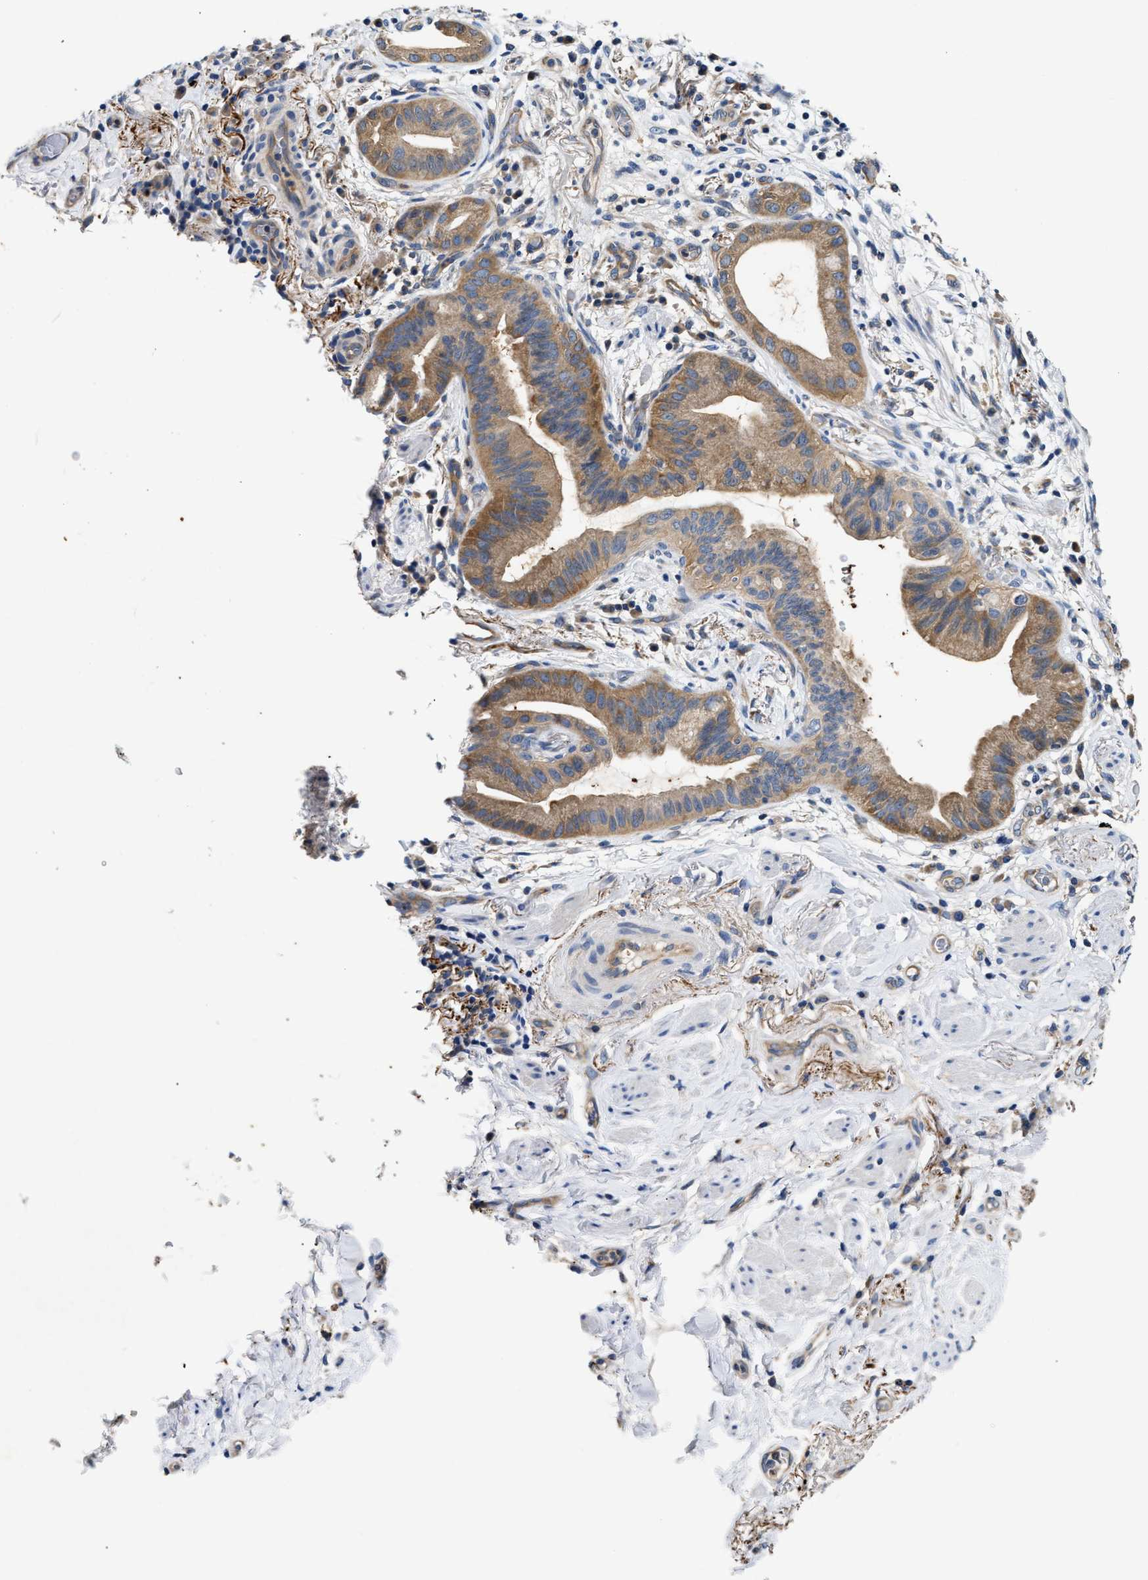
{"staining": {"intensity": "moderate", "quantity": ">75%", "location": "cytoplasmic/membranous"}, "tissue": "lung cancer", "cell_type": "Tumor cells", "image_type": "cancer", "snomed": [{"axis": "morphology", "description": "Normal tissue, NOS"}, {"axis": "morphology", "description": "Adenocarcinoma, NOS"}, {"axis": "topography", "description": "Bronchus"}, {"axis": "topography", "description": "Lung"}], "caption": "A histopathology image showing moderate cytoplasmic/membranous staining in approximately >75% of tumor cells in adenocarcinoma (lung), as visualized by brown immunohistochemical staining.", "gene": "FAM185A", "patient": {"sex": "female", "age": 70}}